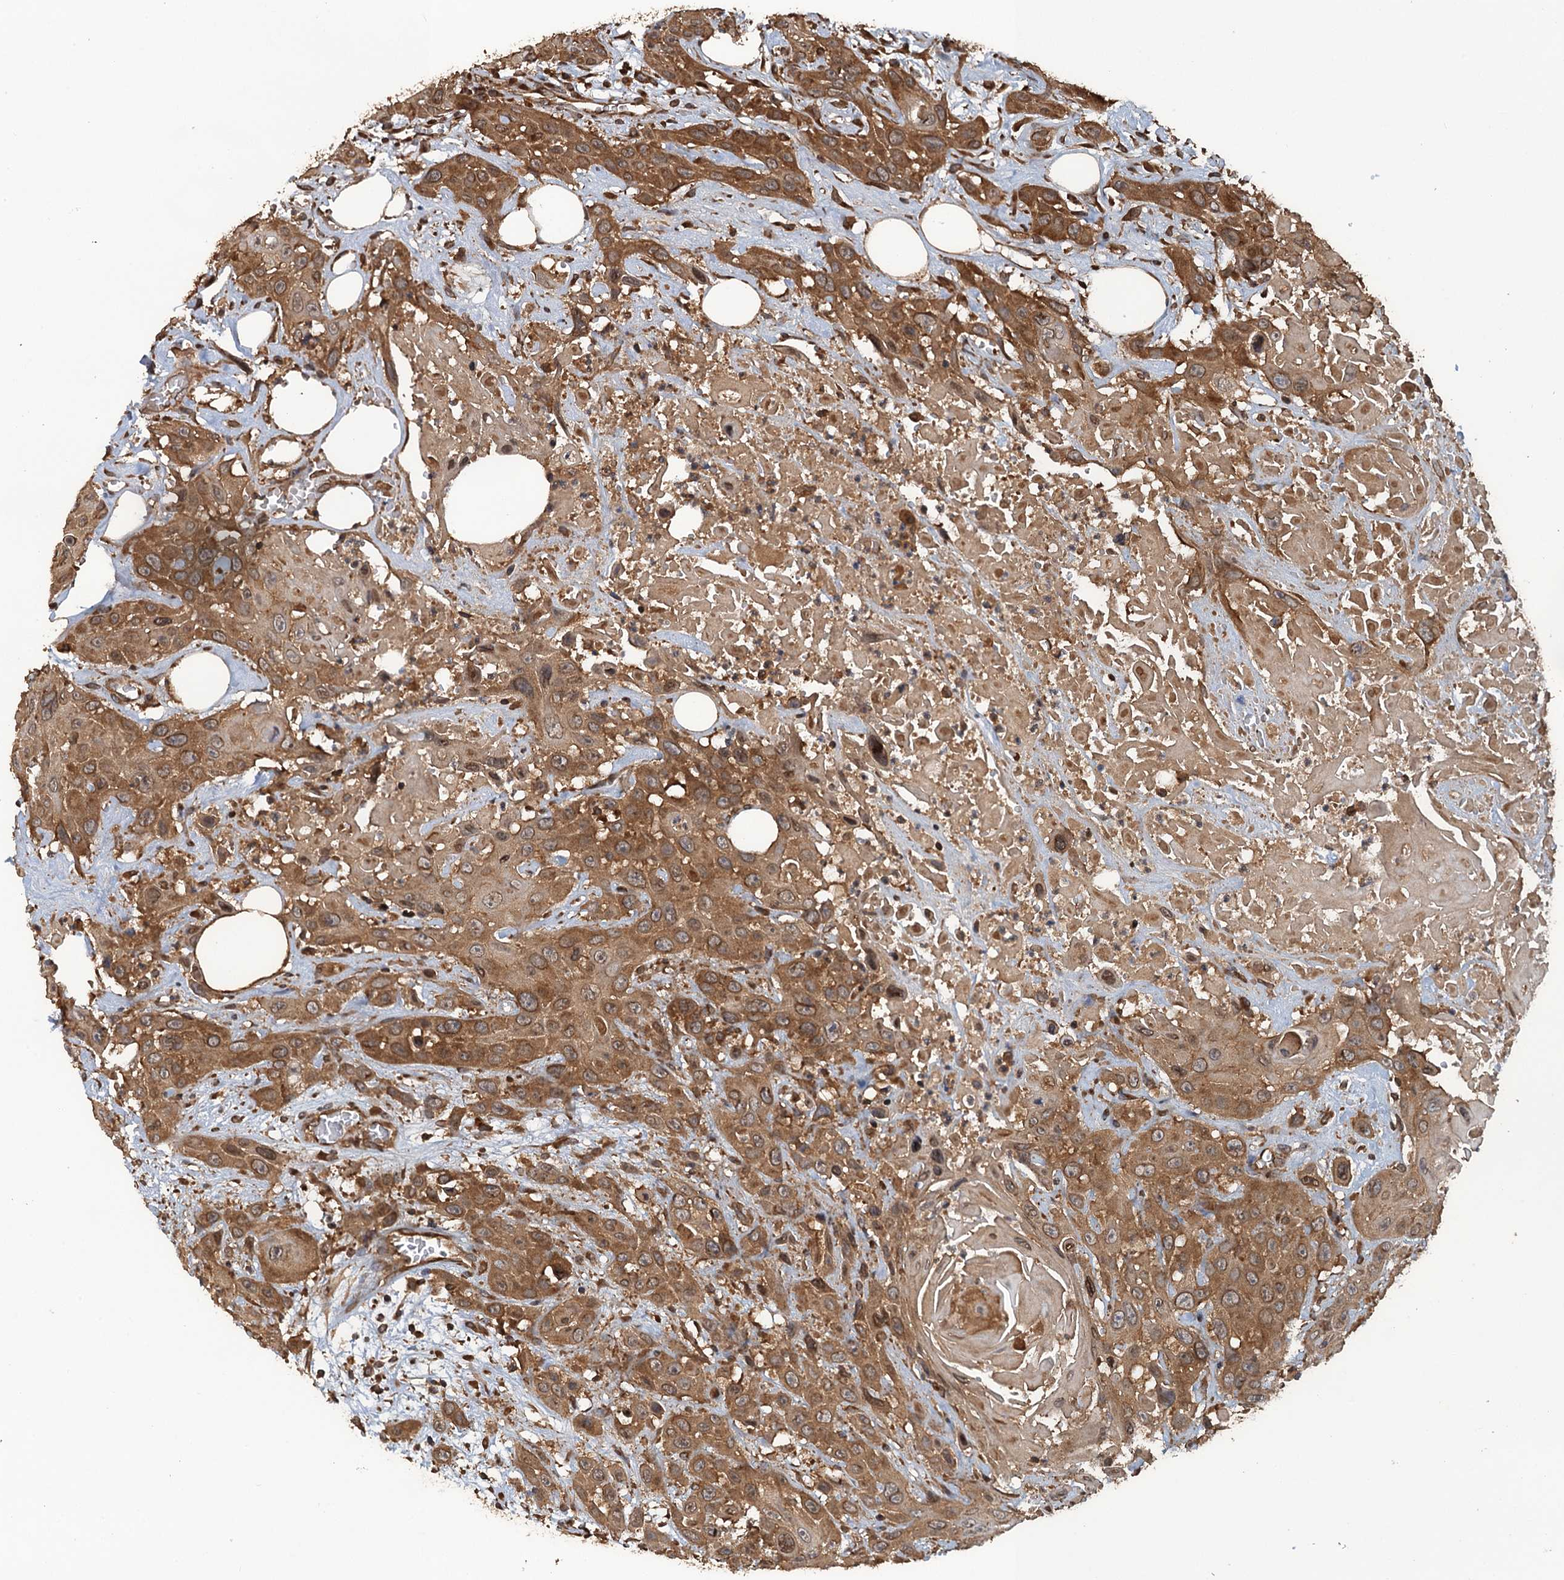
{"staining": {"intensity": "moderate", "quantity": ">75%", "location": "cytoplasmic/membranous"}, "tissue": "head and neck cancer", "cell_type": "Tumor cells", "image_type": "cancer", "snomed": [{"axis": "morphology", "description": "Squamous cell carcinoma, NOS"}, {"axis": "topography", "description": "Head-Neck"}], "caption": "The micrograph displays staining of squamous cell carcinoma (head and neck), revealing moderate cytoplasmic/membranous protein expression (brown color) within tumor cells.", "gene": "GLE1", "patient": {"sex": "male", "age": 81}}